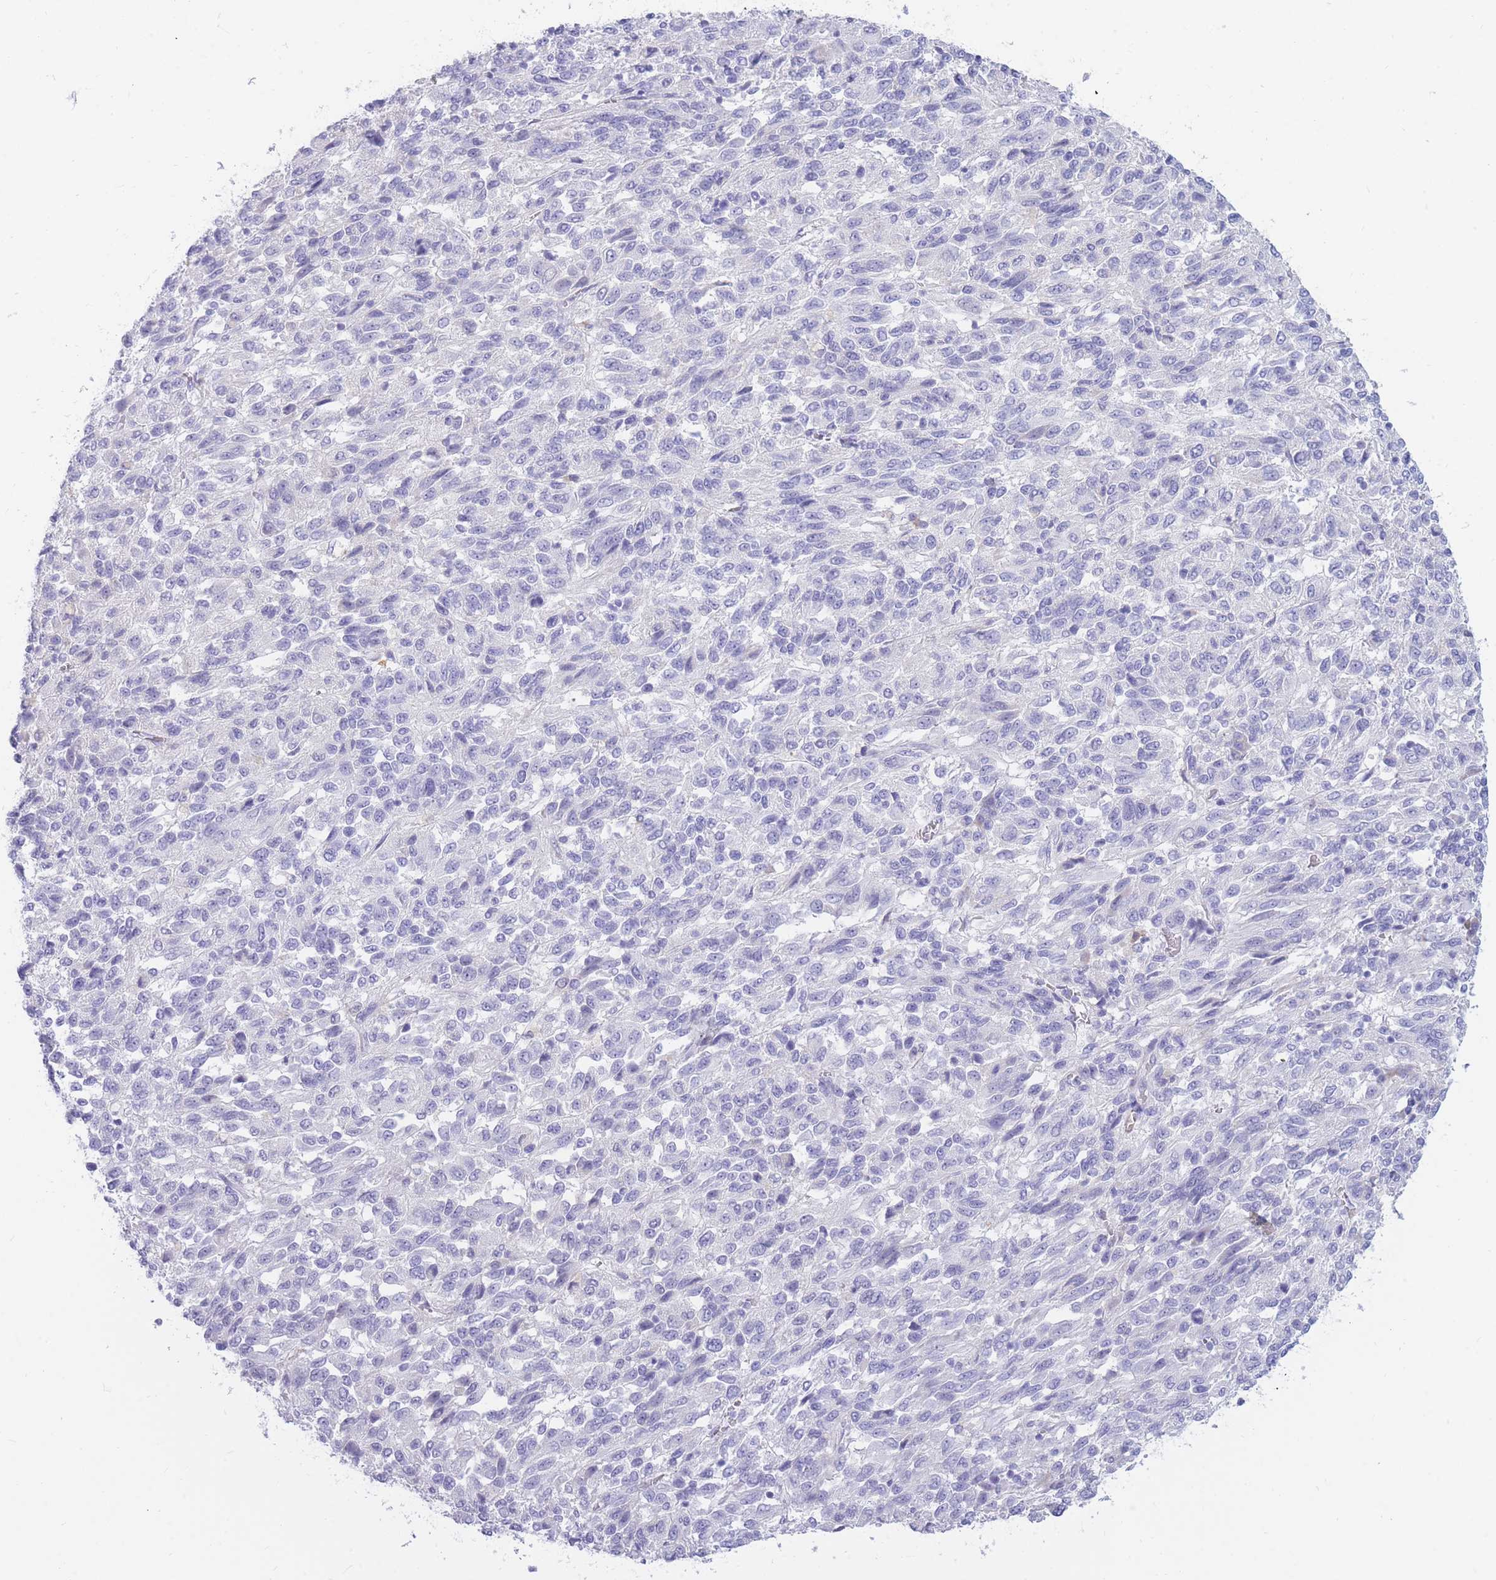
{"staining": {"intensity": "negative", "quantity": "none", "location": "none"}, "tissue": "melanoma", "cell_type": "Tumor cells", "image_type": "cancer", "snomed": [{"axis": "morphology", "description": "Malignant melanoma, Metastatic site"}, {"axis": "topography", "description": "Lung"}], "caption": "Immunohistochemical staining of human malignant melanoma (metastatic site) shows no significant expression in tumor cells.", "gene": "TPSD1", "patient": {"sex": "male", "age": 64}}